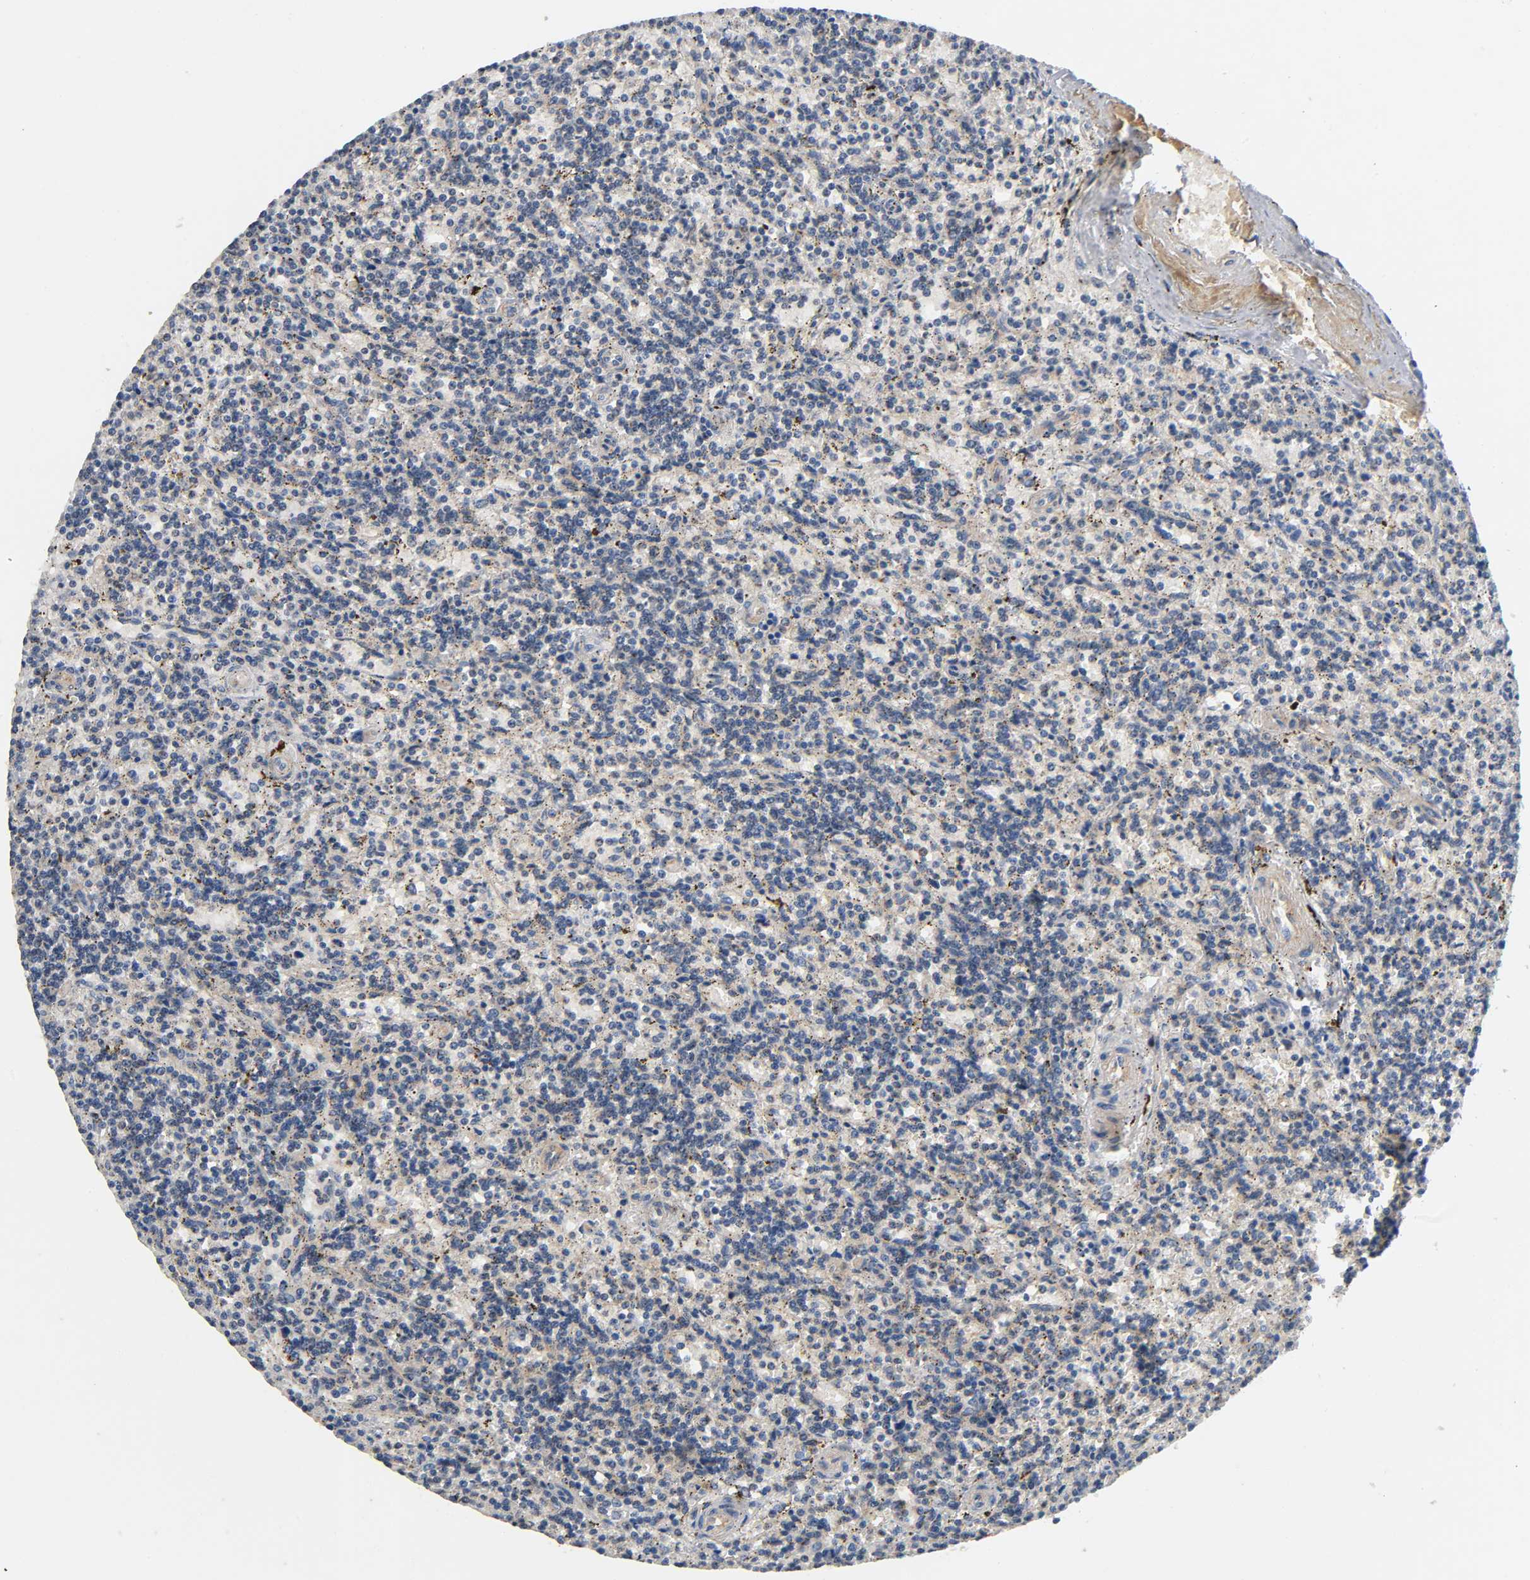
{"staining": {"intensity": "weak", "quantity": "25%-75%", "location": "cytoplasmic/membranous"}, "tissue": "lymphoma", "cell_type": "Tumor cells", "image_type": "cancer", "snomed": [{"axis": "morphology", "description": "Malignant lymphoma, non-Hodgkin's type, Low grade"}, {"axis": "topography", "description": "Spleen"}], "caption": "A high-resolution micrograph shows IHC staining of low-grade malignant lymphoma, non-Hodgkin's type, which demonstrates weak cytoplasmic/membranous positivity in approximately 25%-75% of tumor cells.", "gene": "IKBKB", "patient": {"sex": "male", "age": 73}}